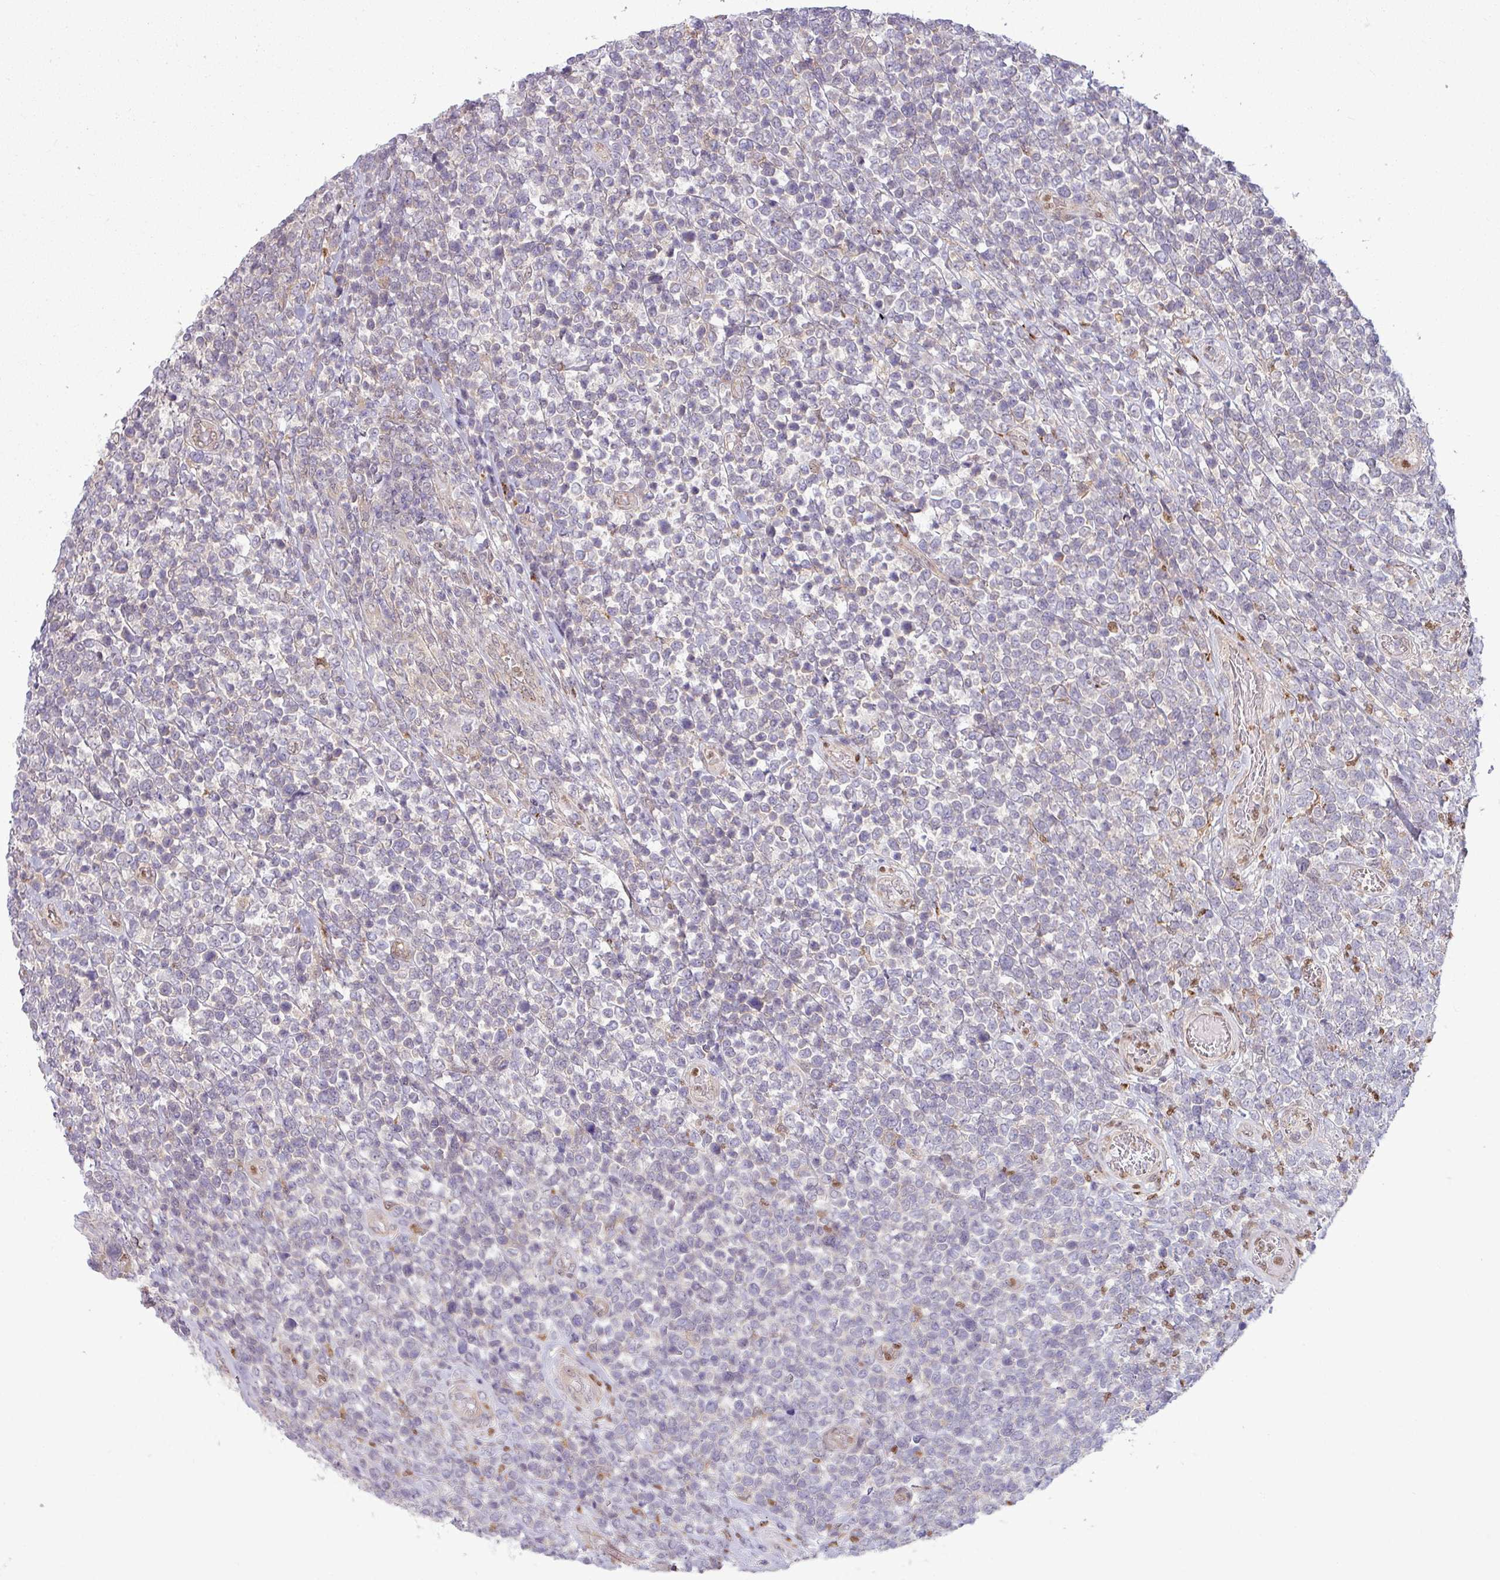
{"staining": {"intensity": "negative", "quantity": "none", "location": "none"}, "tissue": "lymphoma", "cell_type": "Tumor cells", "image_type": "cancer", "snomed": [{"axis": "morphology", "description": "Malignant lymphoma, non-Hodgkin's type, High grade"}, {"axis": "topography", "description": "Soft tissue"}], "caption": "Photomicrograph shows no significant protein expression in tumor cells of high-grade malignant lymphoma, non-Hodgkin's type. (DAB (3,3'-diaminobenzidine) immunohistochemistry (IHC) visualized using brightfield microscopy, high magnification).", "gene": "CCDC144A", "patient": {"sex": "female", "age": 56}}